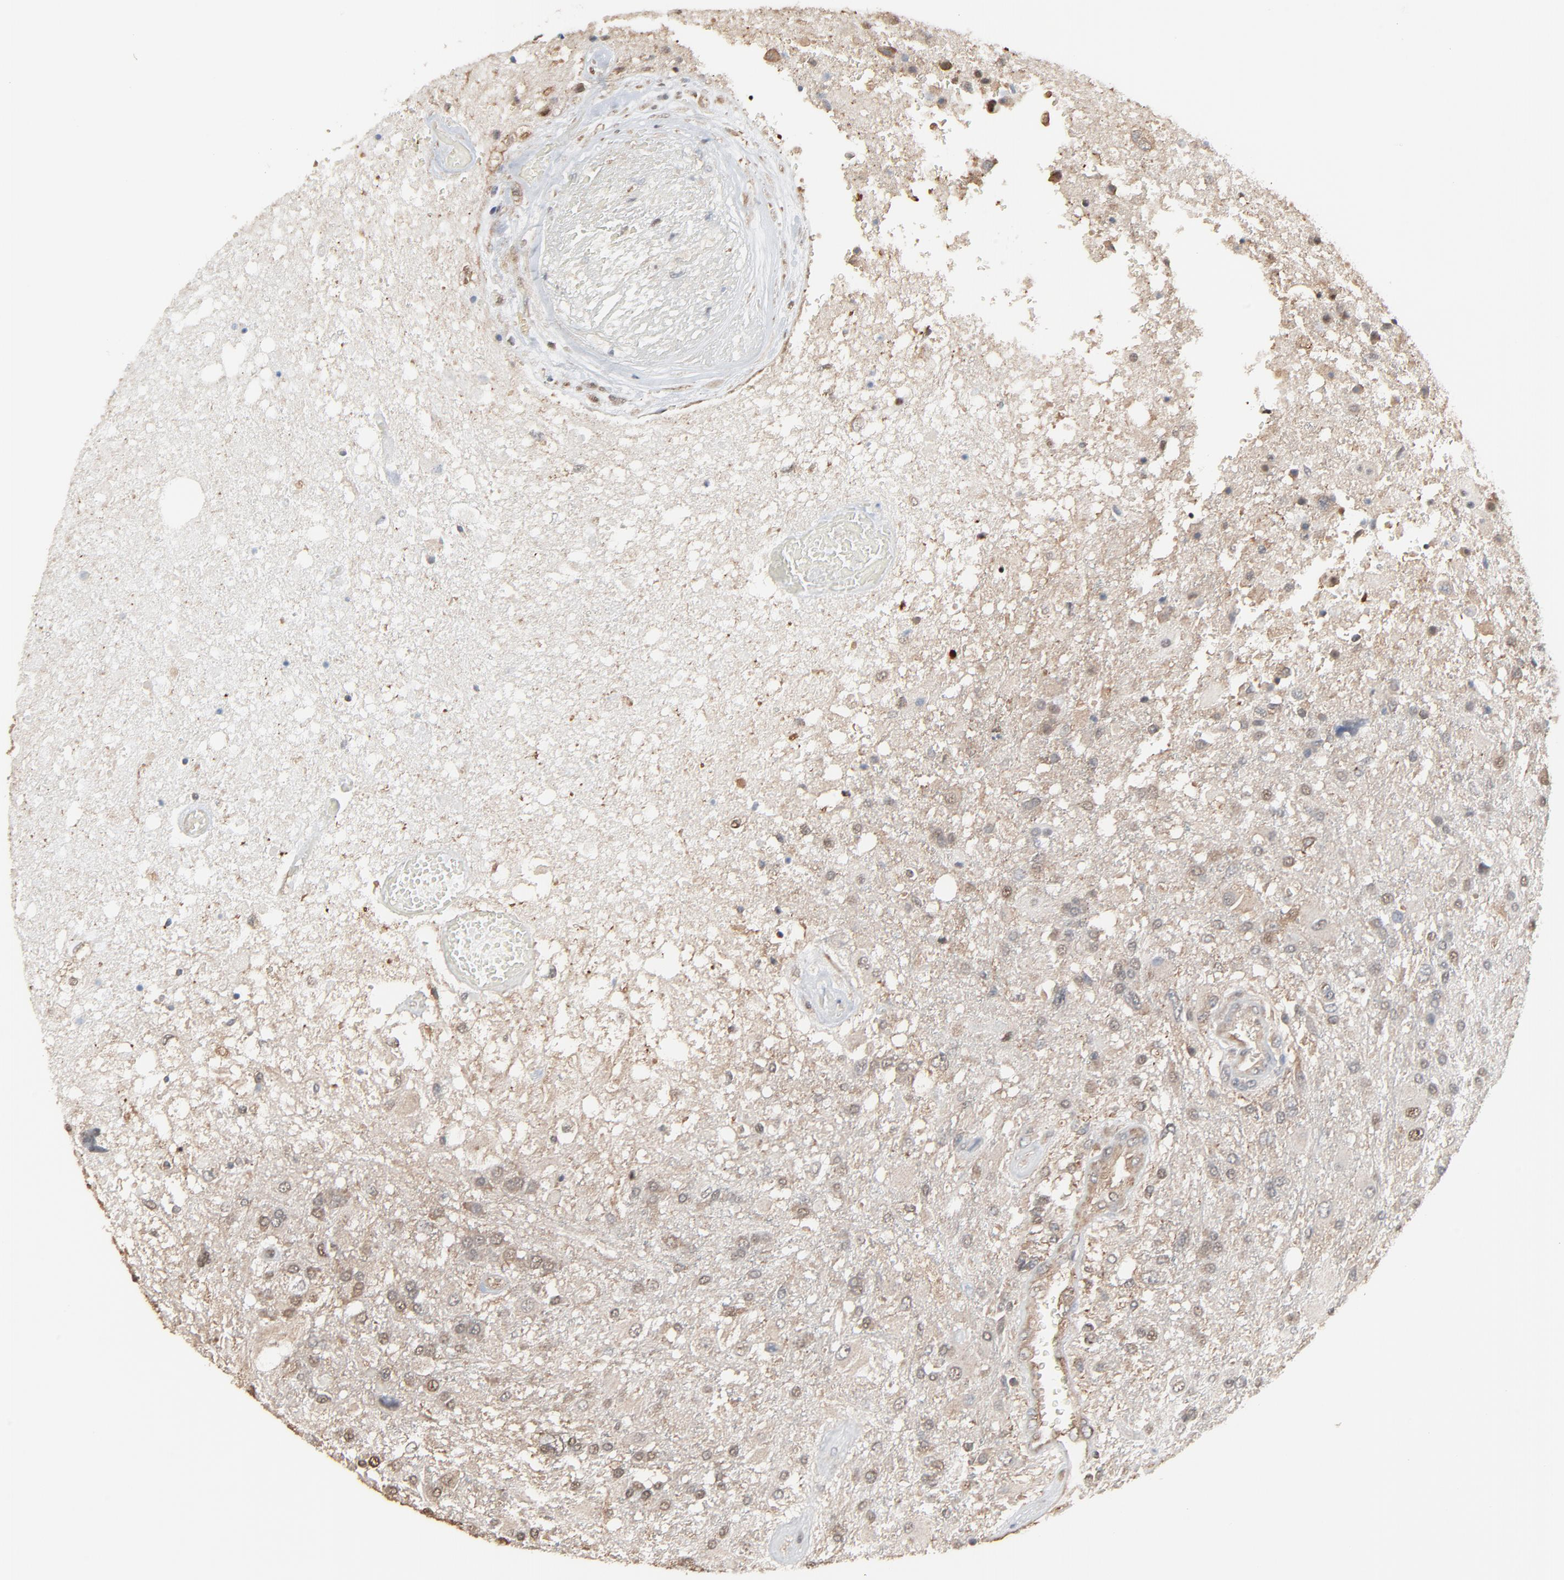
{"staining": {"intensity": "weak", "quantity": ">75%", "location": "nuclear"}, "tissue": "glioma", "cell_type": "Tumor cells", "image_type": "cancer", "snomed": [{"axis": "morphology", "description": "Glioma, malignant, High grade"}, {"axis": "topography", "description": "Cerebral cortex"}], "caption": "The micrograph reveals immunohistochemical staining of high-grade glioma (malignant). There is weak nuclear positivity is present in about >75% of tumor cells. The staining is performed using DAB brown chromogen to label protein expression. The nuclei are counter-stained blue using hematoxylin.", "gene": "CCT5", "patient": {"sex": "male", "age": 79}}